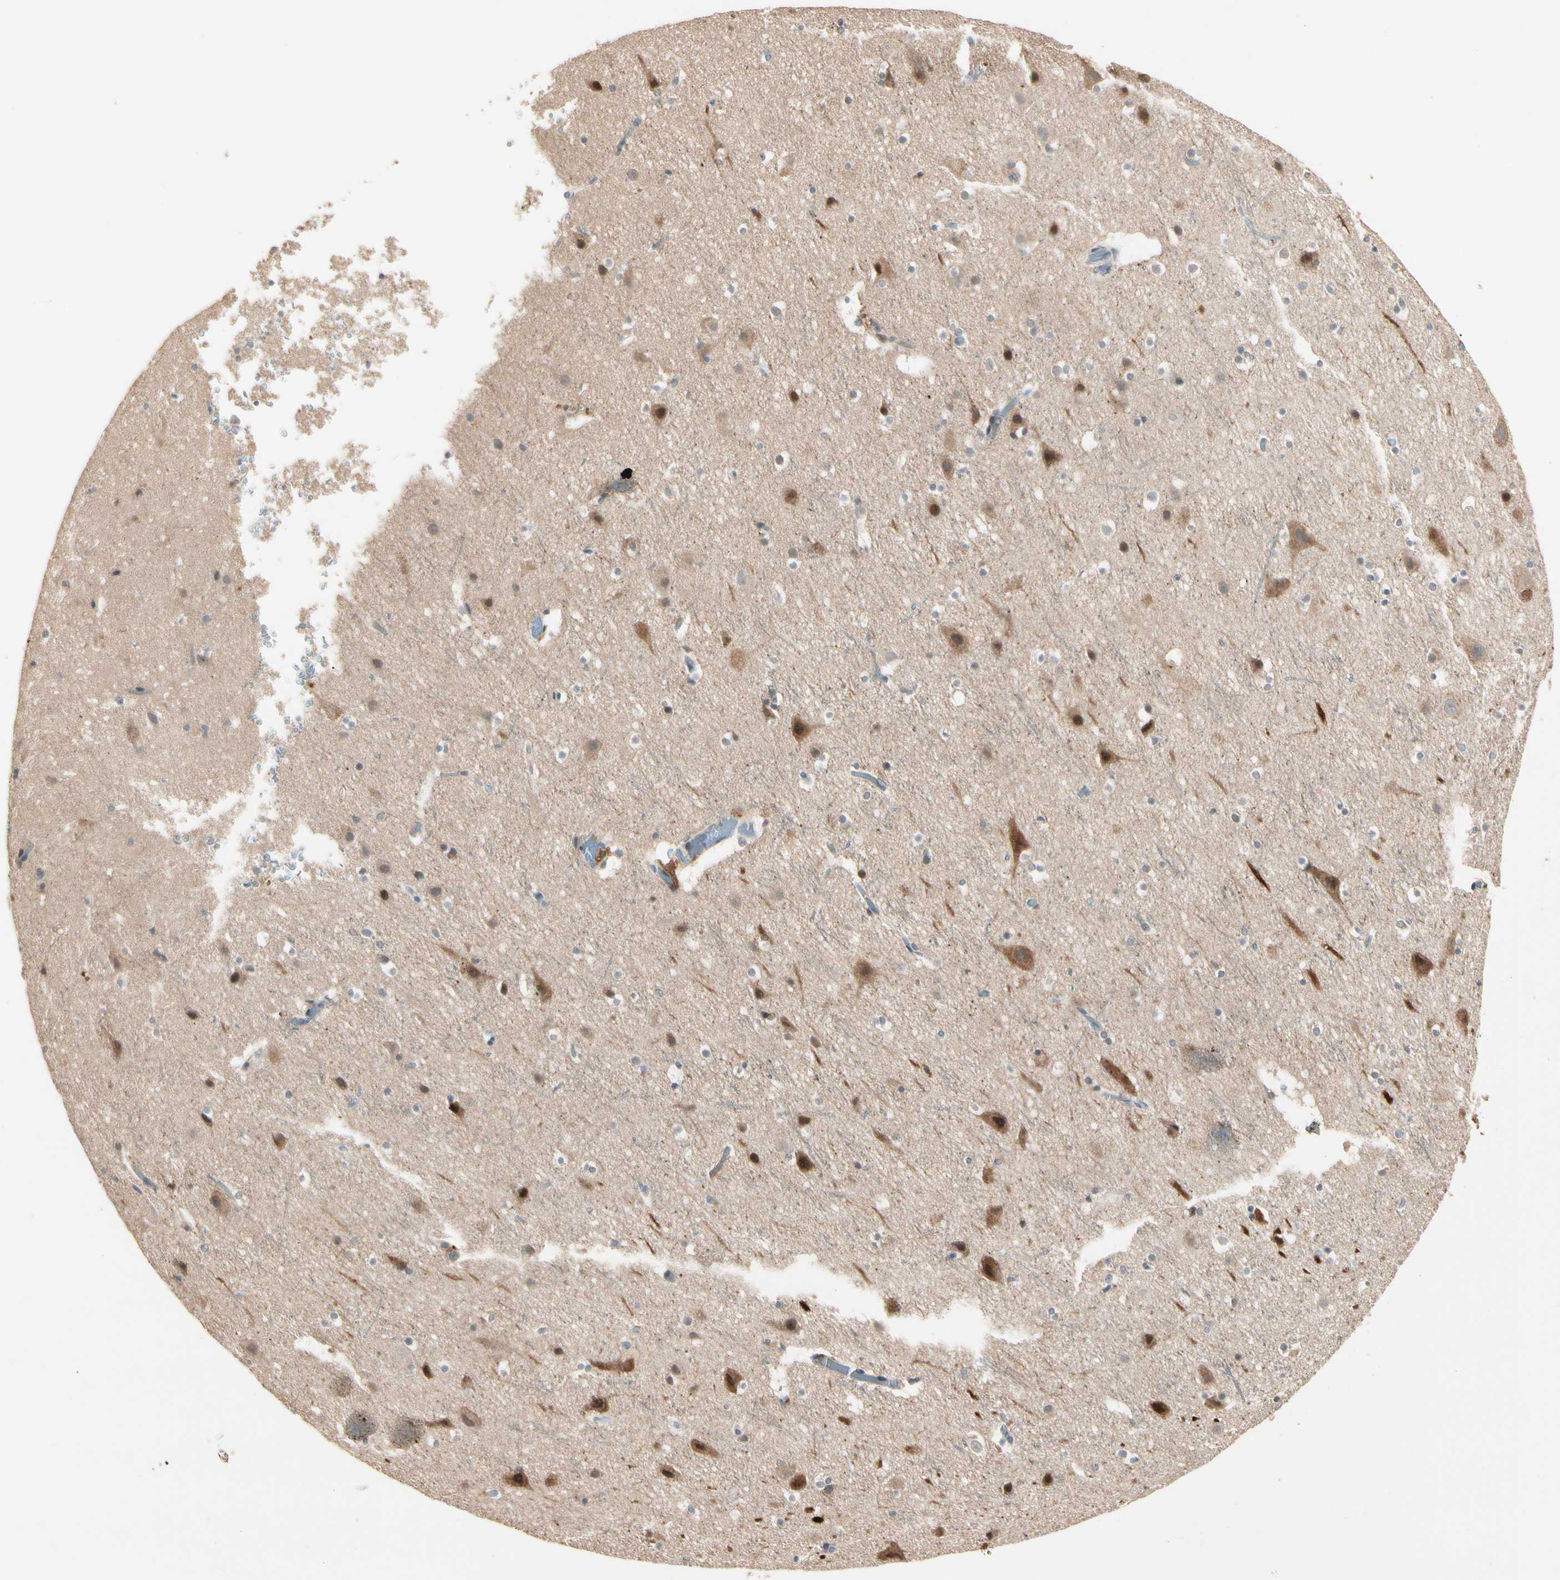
{"staining": {"intensity": "negative", "quantity": "none", "location": "none"}, "tissue": "cerebral cortex", "cell_type": "Endothelial cells", "image_type": "normal", "snomed": [{"axis": "morphology", "description": "Normal tissue, NOS"}, {"axis": "topography", "description": "Cerebral cortex"}], "caption": "Unremarkable cerebral cortex was stained to show a protein in brown. There is no significant staining in endothelial cells.", "gene": "ATG4C", "patient": {"sex": "male", "age": 45}}